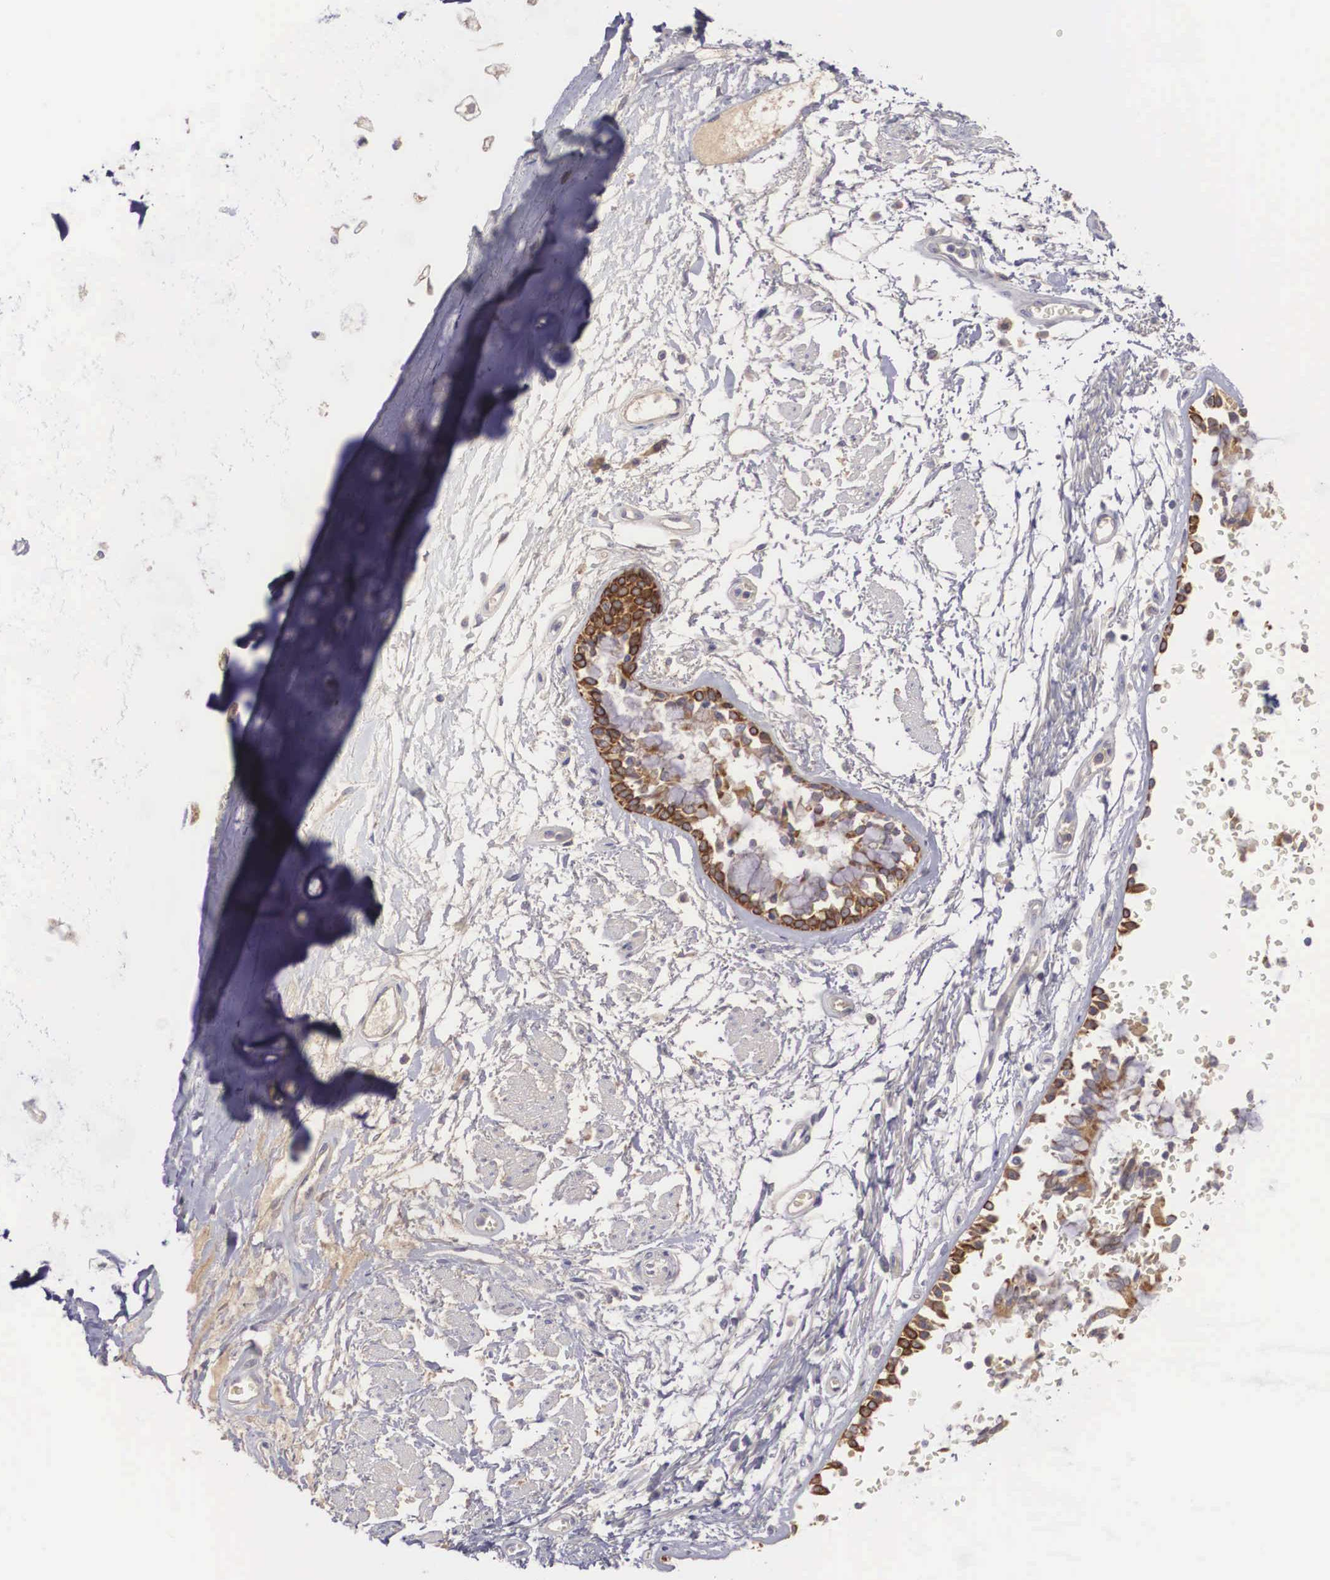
{"staining": {"intensity": "strong", "quantity": "25%-75%", "location": "cytoplasmic/membranous"}, "tissue": "bronchus", "cell_type": "Respiratory epithelial cells", "image_type": "normal", "snomed": [{"axis": "morphology", "description": "Normal tissue, NOS"}, {"axis": "topography", "description": "Cartilage tissue"}, {"axis": "topography", "description": "Lung"}], "caption": "Immunohistochemistry micrograph of benign bronchus stained for a protein (brown), which shows high levels of strong cytoplasmic/membranous staining in approximately 25%-75% of respiratory epithelial cells.", "gene": "NREP", "patient": {"sex": "male", "age": 65}}